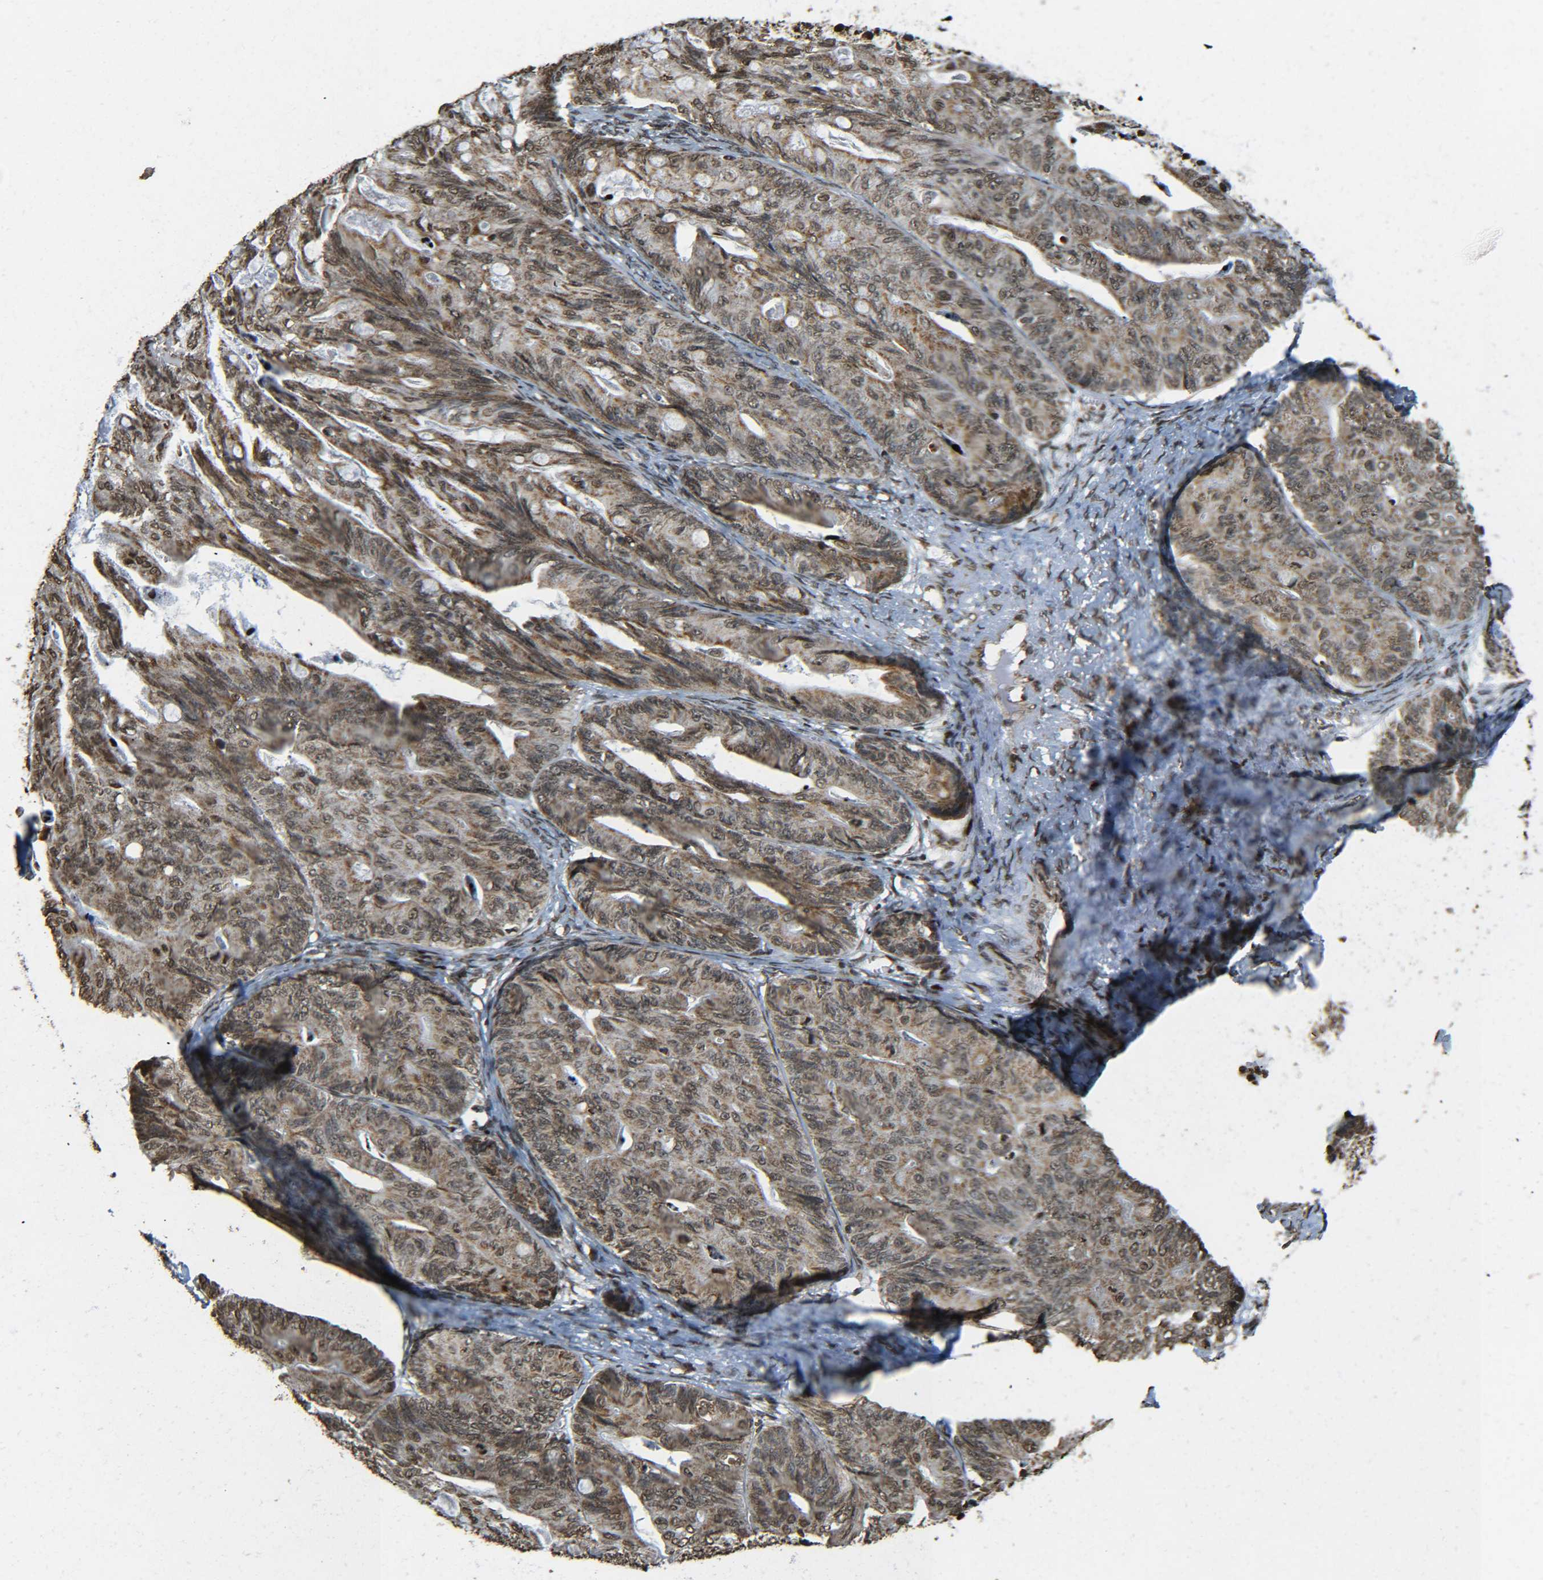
{"staining": {"intensity": "moderate", "quantity": ">75%", "location": "cytoplasmic/membranous,nuclear"}, "tissue": "ovarian cancer", "cell_type": "Tumor cells", "image_type": "cancer", "snomed": [{"axis": "morphology", "description": "Cystadenocarcinoma, mucinous, NOS"}, {"axis": "topography", "description": "Ovary"}], "caption": "This is an image of immunohistochemistry (IHC) staining of ovarian cancer (mucinous cystadenocarcinoma), which shows moderate staining in the cytoplasmic/membranous and nuclear of tumor cells.", "gene": "NEUROG2", "patient": {"sex": "female", "age": 37}}